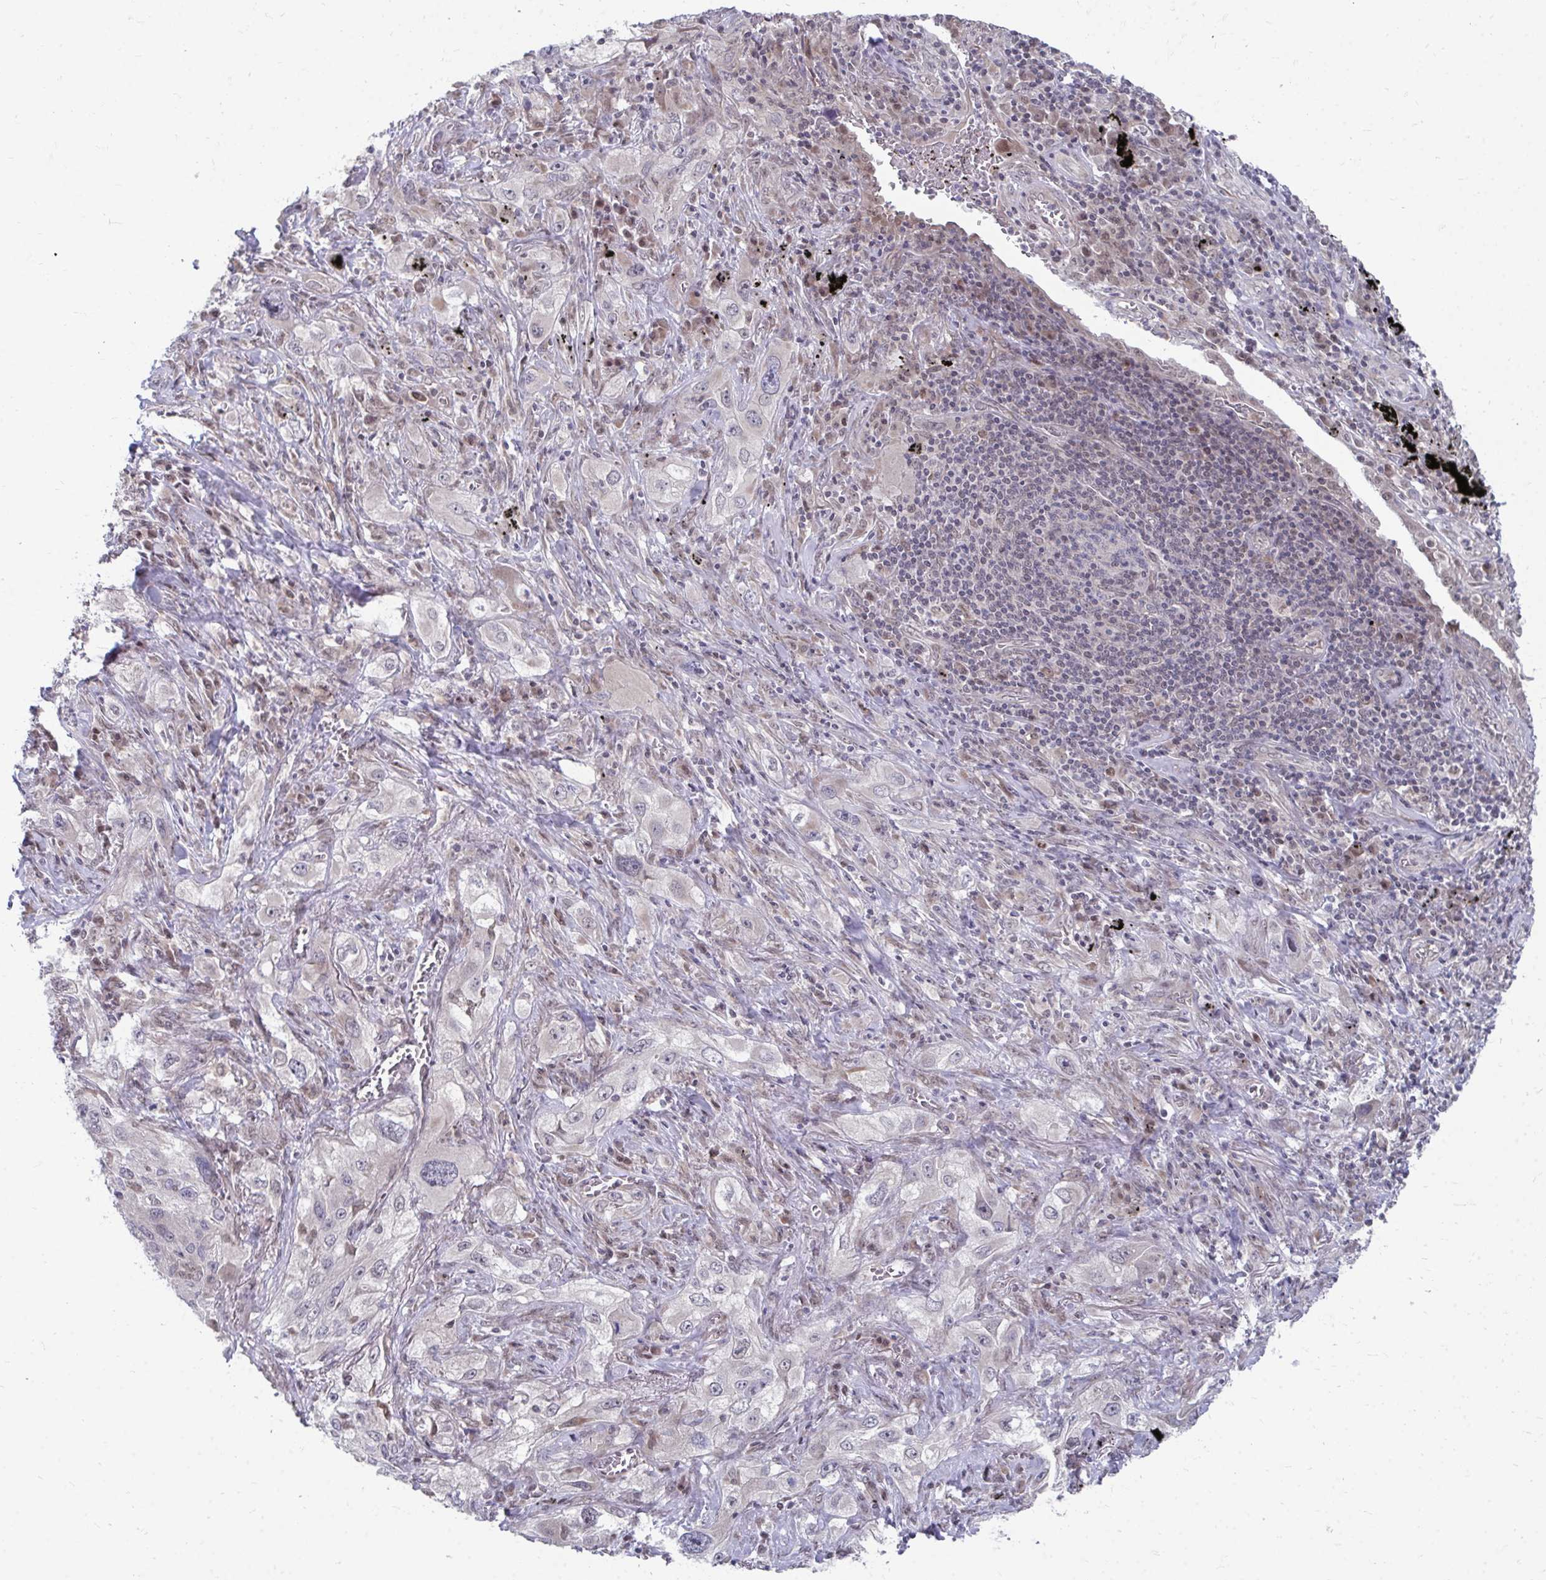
{"staining": {"intensity": "negative", "quantity": "none", "location": "none"}, "tissue": "lung cancer", "cell_type": "Tumor cells", "image_type": "cancer", "snomed": [{"axis": "morphology", "description": "Squamous cell carcinoma, NOS"}, {"axis": "topography", "description": "Lung"}], "caption": "There is no significant positivity in tumor cells of lung squamous cell carcinoma. Brightfield microscopy of immunohistochemistry stained with DAB (brown) and hematoxylin (blue), captured at high magnification.", "gene": "MROH8", "patient": {"sex": "female", "age": 69}}